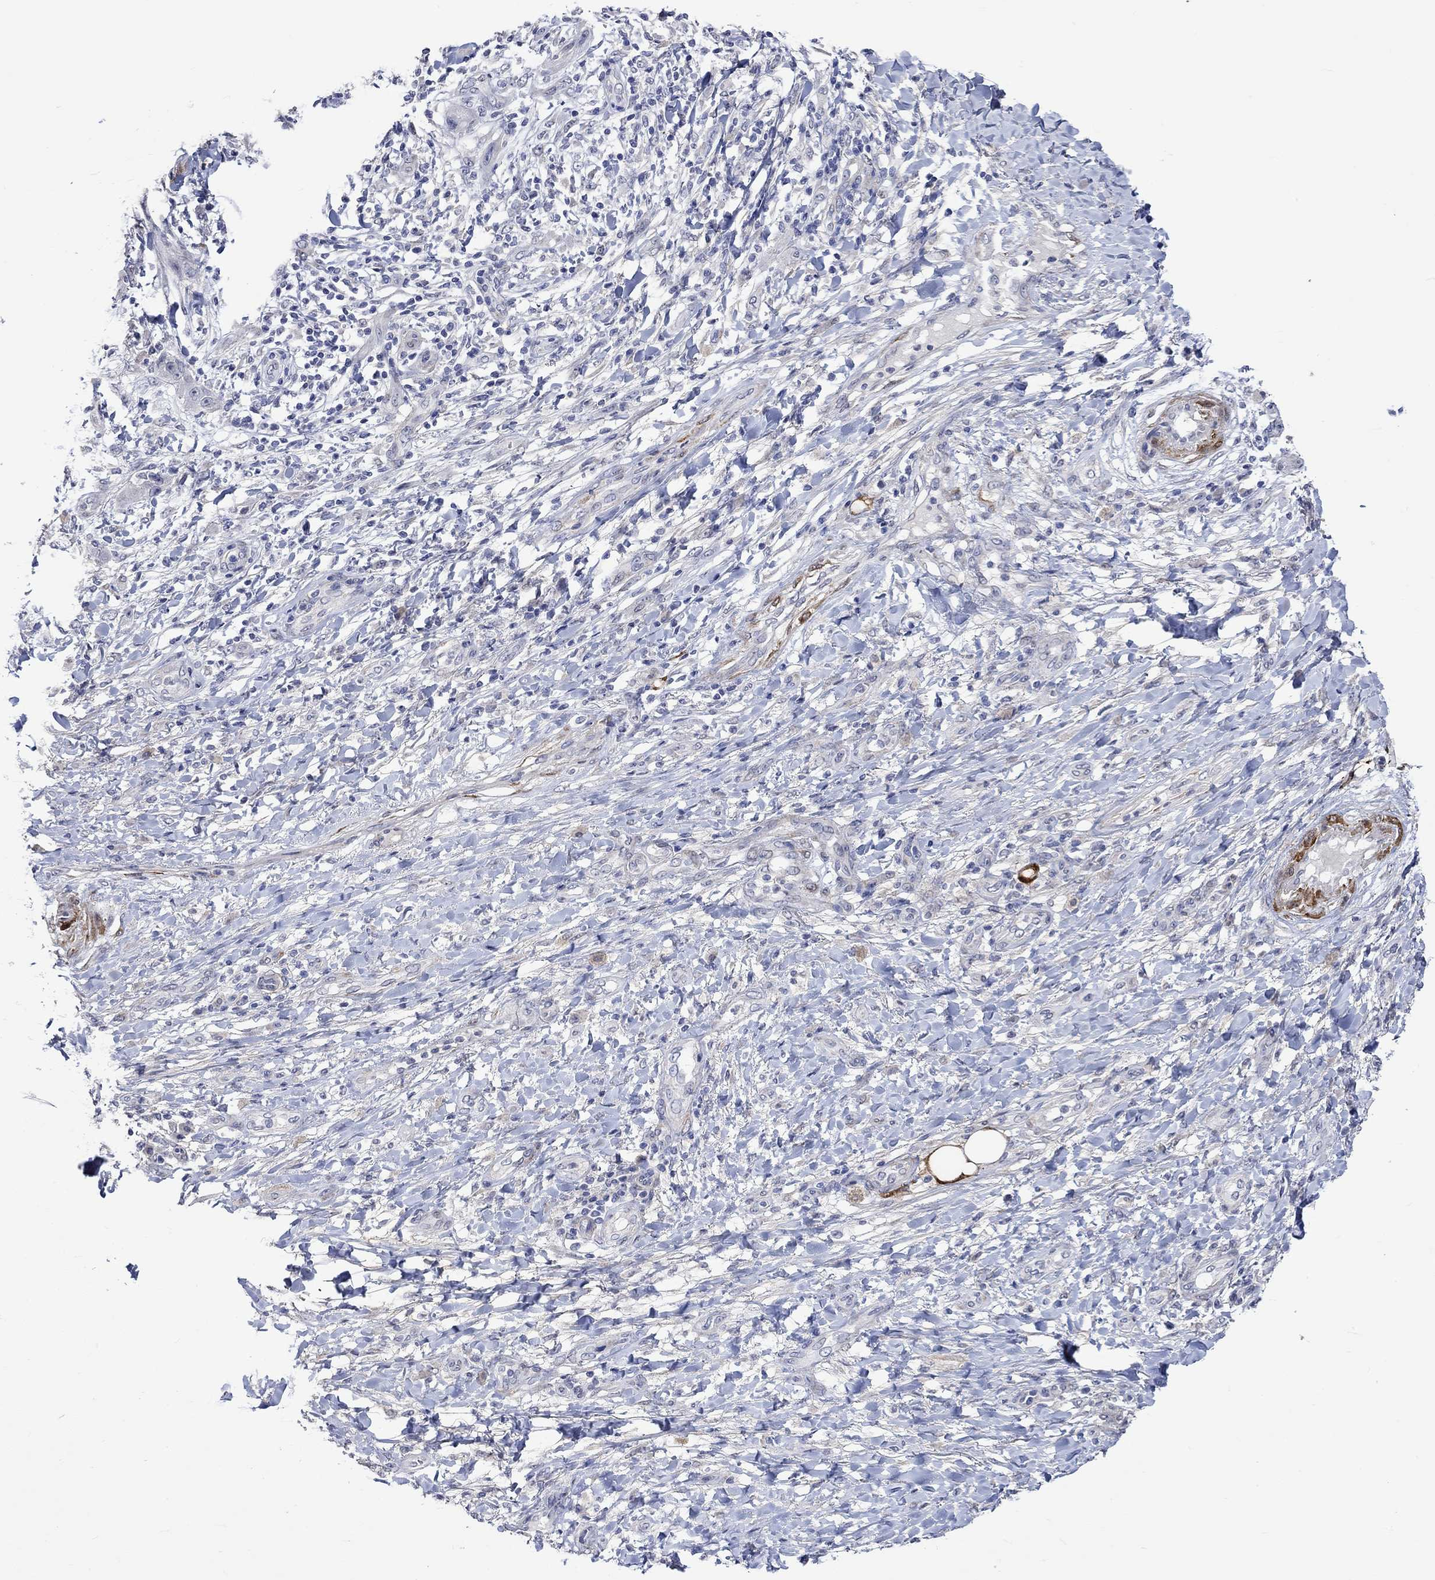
{"staining": {"intensity": "negative", "quantity": "none", "location": "none"}, "tissue": "skin cancer", "cell_type": "Tumor cells", "image_type": "cancer", "snomed": [{"axis": "morphology", "description": "Squamous cell carcinoma, NOS"}, {"axis": "topography", "description": "Skin"}], "caption": "The immunohistochemistry image has no significant positivity in tumor cells of skin squamous cell carcinoma tissue. (Brightfield microscopy of DAB (3,3'-diaminobenzidine) IHC at high magnification).", "gene": "CRYAB", "patient": {"sex": "male", "age": 62}}